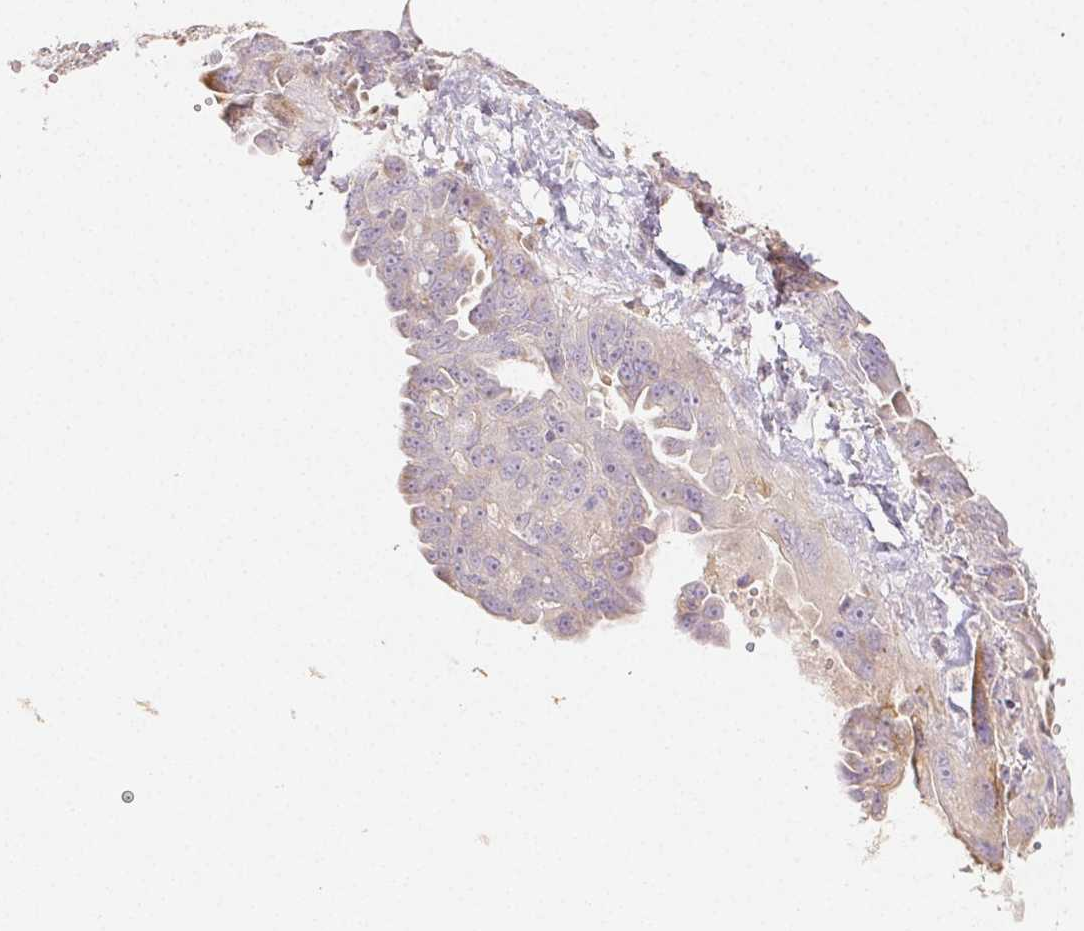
{"staining": {"intensity": "negative", "quantity": "none", "location": "none"}, "tissue": "ovarian cancer", "cell_type": "Tumor cells", "image_type": "cancer", "snomed": [{"axis": "morphology", "description": "Carcinoma, endometroid"}, {"axis": "topography", "description": "Ovary"}], "caption": "An immunohistochemistry (IHC) histopathology image of ovarian endometroid carcinoma is shown. There is no staining in tumor cells of ovarian endometroid carcinoma. The staining is performed using DAB brown chromogen with nuclei counter-stained in using hematoxylin.", "gene": "ACVR1B", "patient": {"sex": "female", "age": 70}}